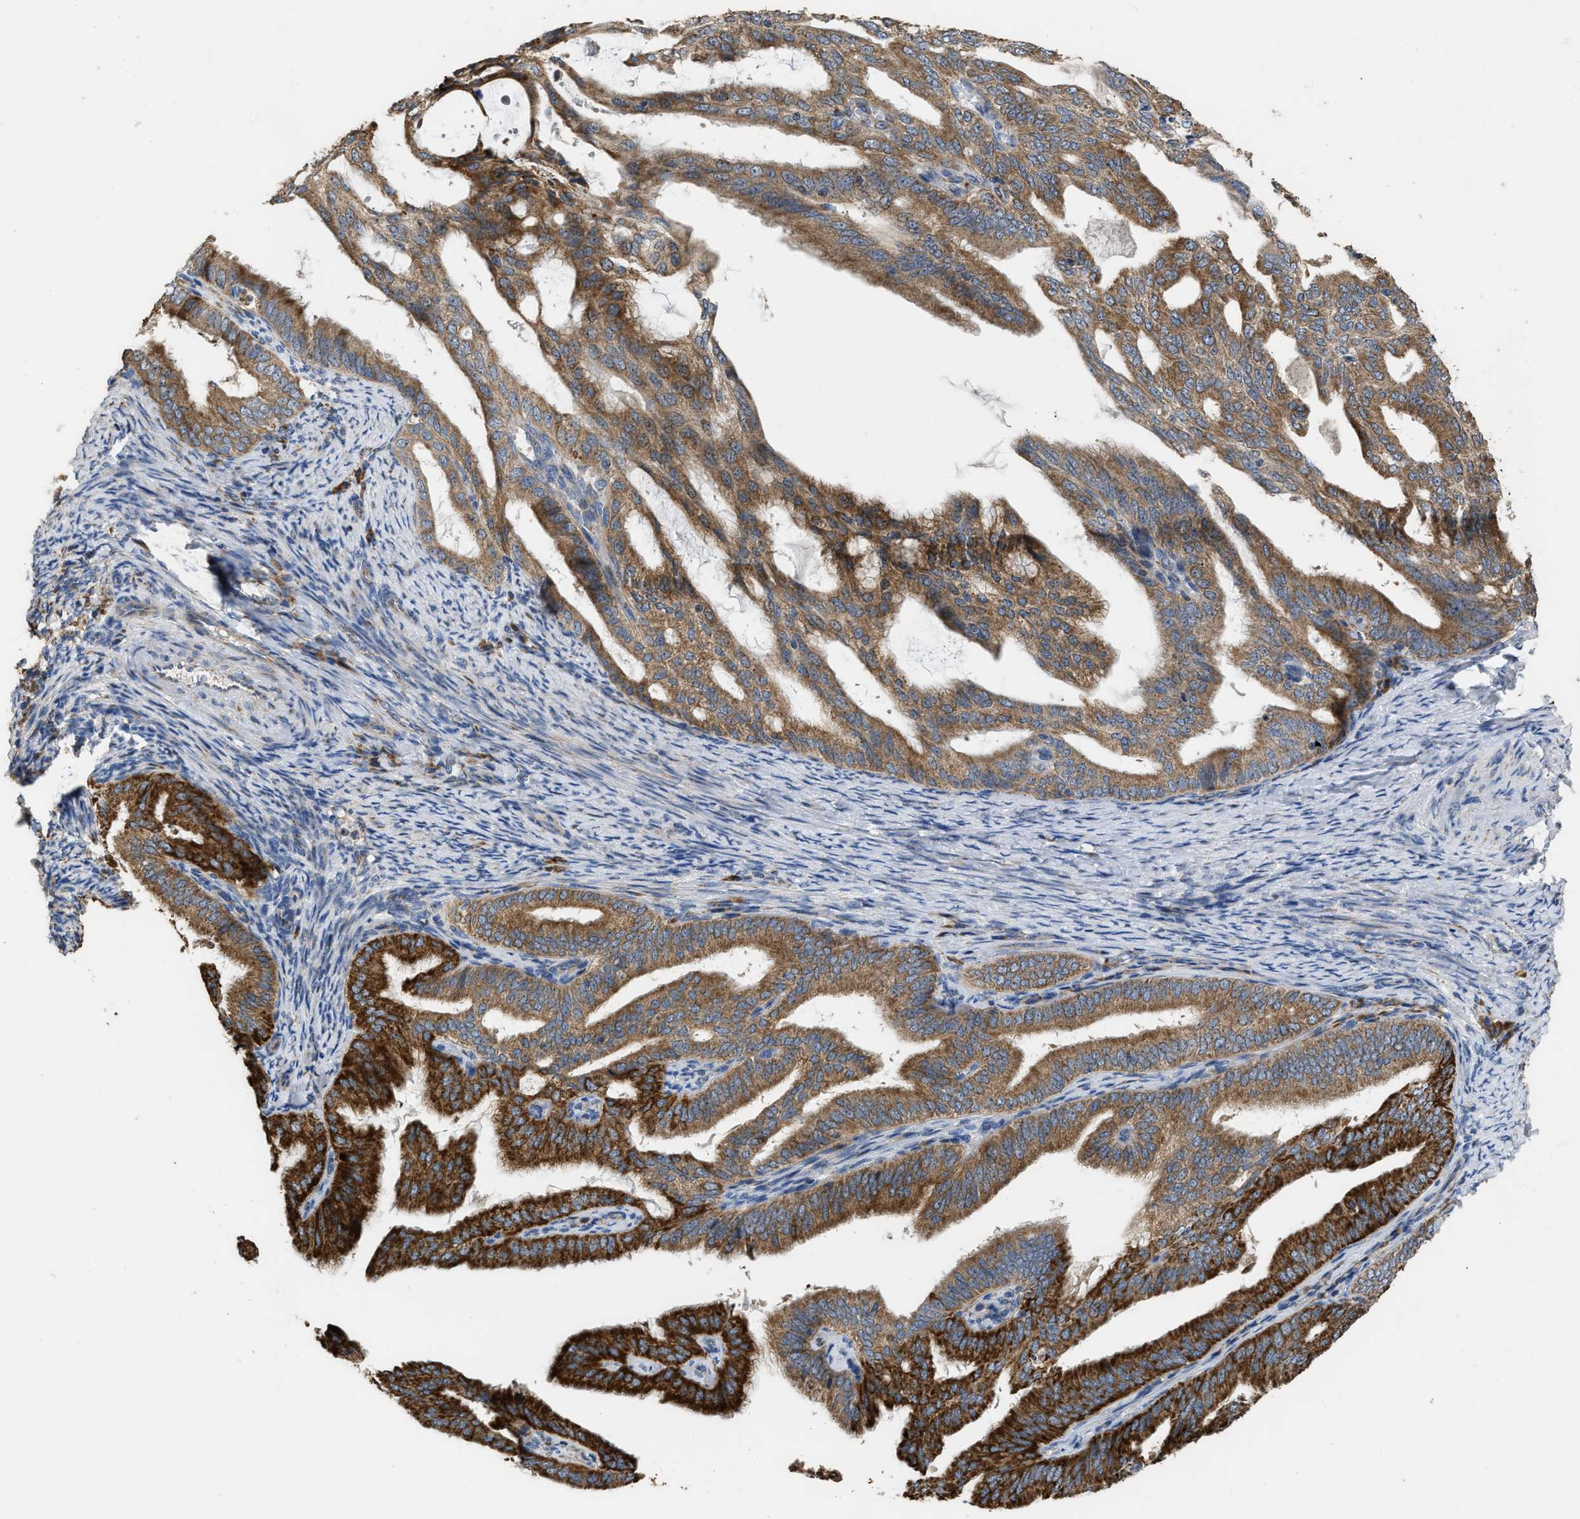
{"staining": {"intensity": "strong", "quantity": ">75%", "location": "cytoplasmic/membranous"}, "tissue": "endometrial cancer", "cell_type": "Tumor cells", "image_type": "cancer", "snomed": [{"axis": "morphology", "description": "Adenocarcinoma, NOS"}, {"axis": "topography", "description": "Endometrium"}], "caption": "A high-resolution micrograph shows IHC staining of endometrial adenocarcinoma, which demonstrates strong cytoplasmic/membranous expression in approximately >75% of tumor cells.", "gene": "AK2", "patient": {"sex": "female", "age": 58}}